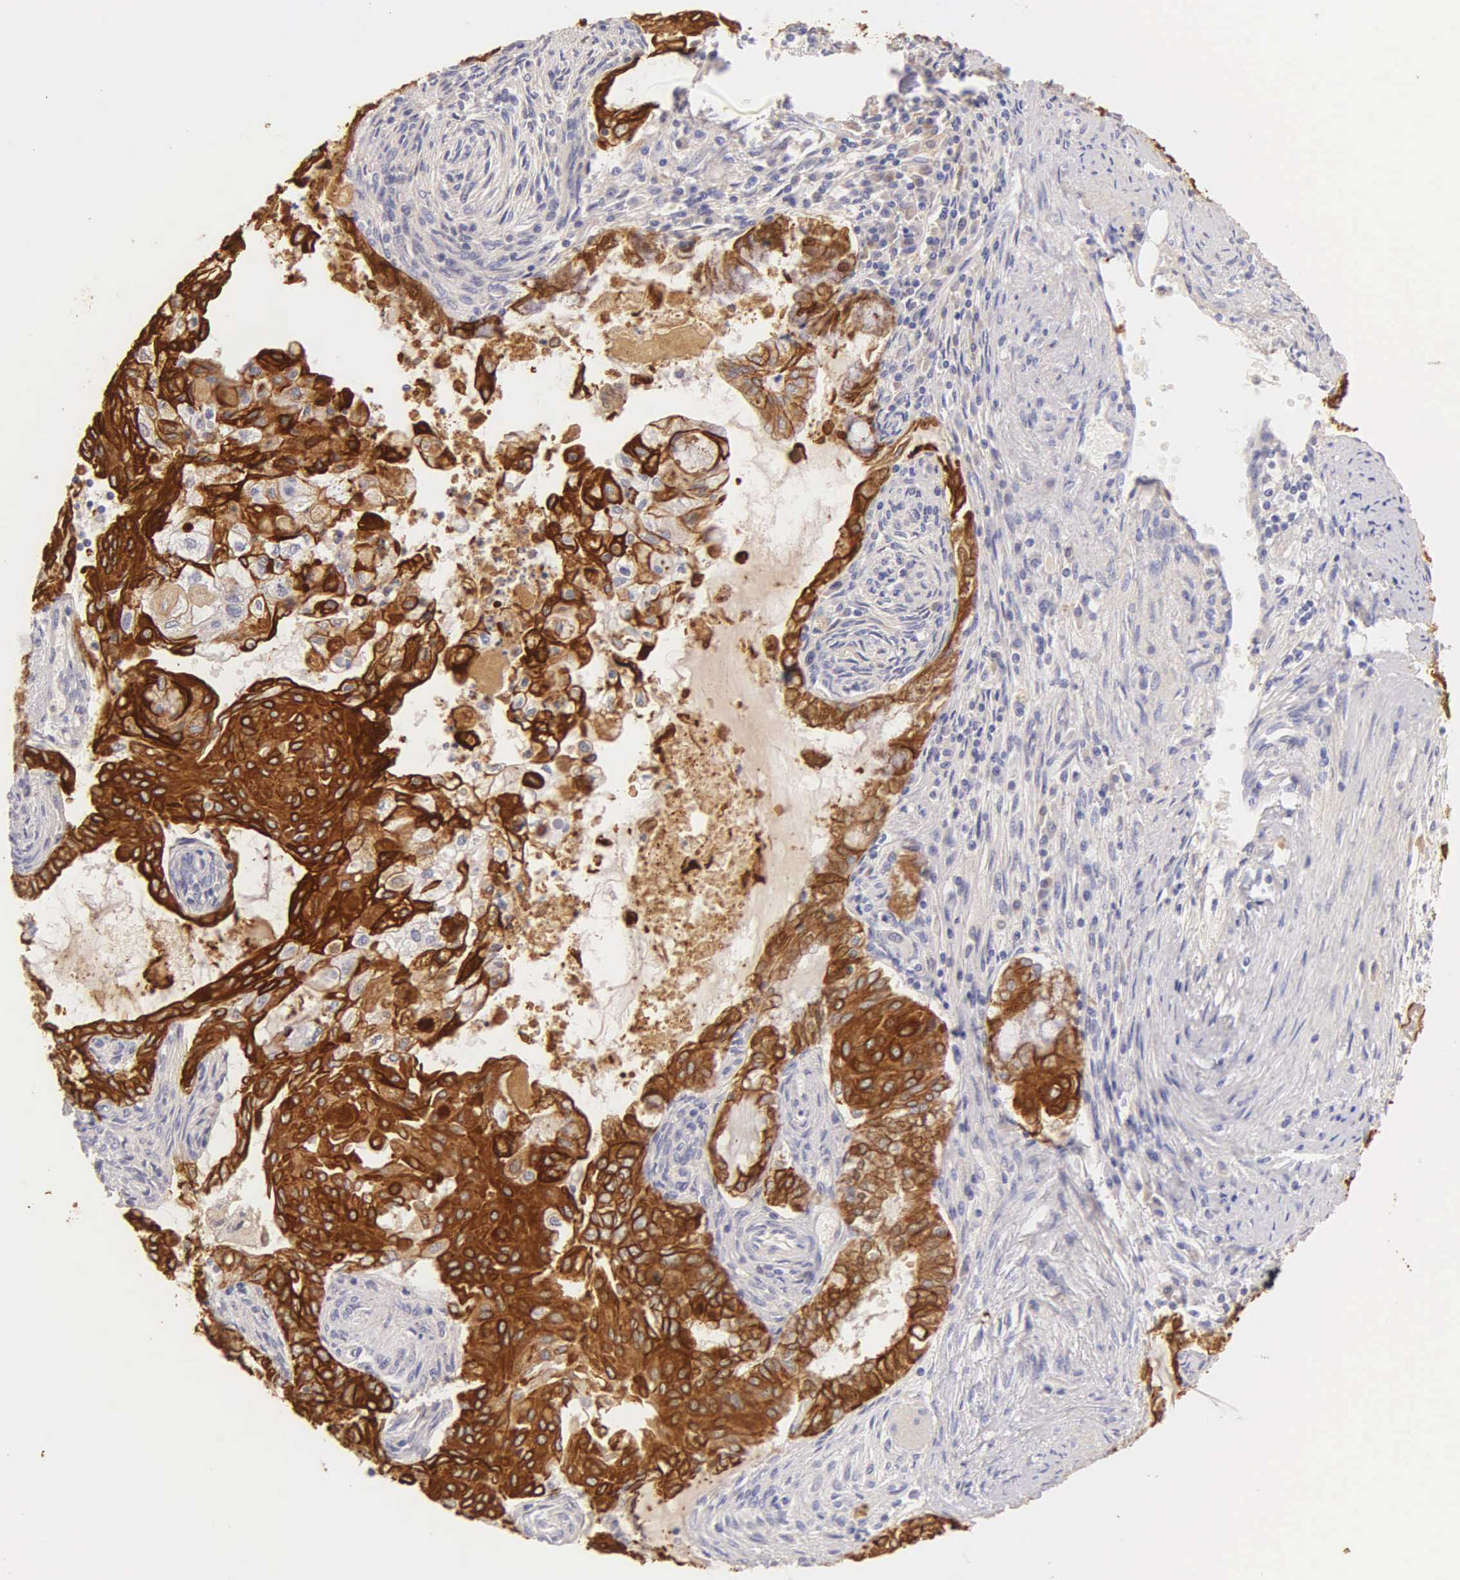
{"staining": {"intensity": "strong", "quantity": ">75%", "location": "cytoplasmic/membranous"}, "tissue": "endometrial cancer", "cell_type": "Tumor cells", "image_type": "cancer", "snomed": [{"axis": "morphology", "description": "Adenocarcinoma, NOS"}, {"axis": "topography", "description": "Endometrium"}], "caption": "The photomicrograph reveals staining of endometrial adenocarcinoma, revealing strong cytoplasmic/membranous protein expression (brown color) within tumor cells. (Stains: DAB (3,3'-diaminobenzidine) in brown, nuclei in blue, Microscopy: brightfield microscopy at high magnification).", "gene": "KRT17", "patient": {"sex": "female", "age": 79}}